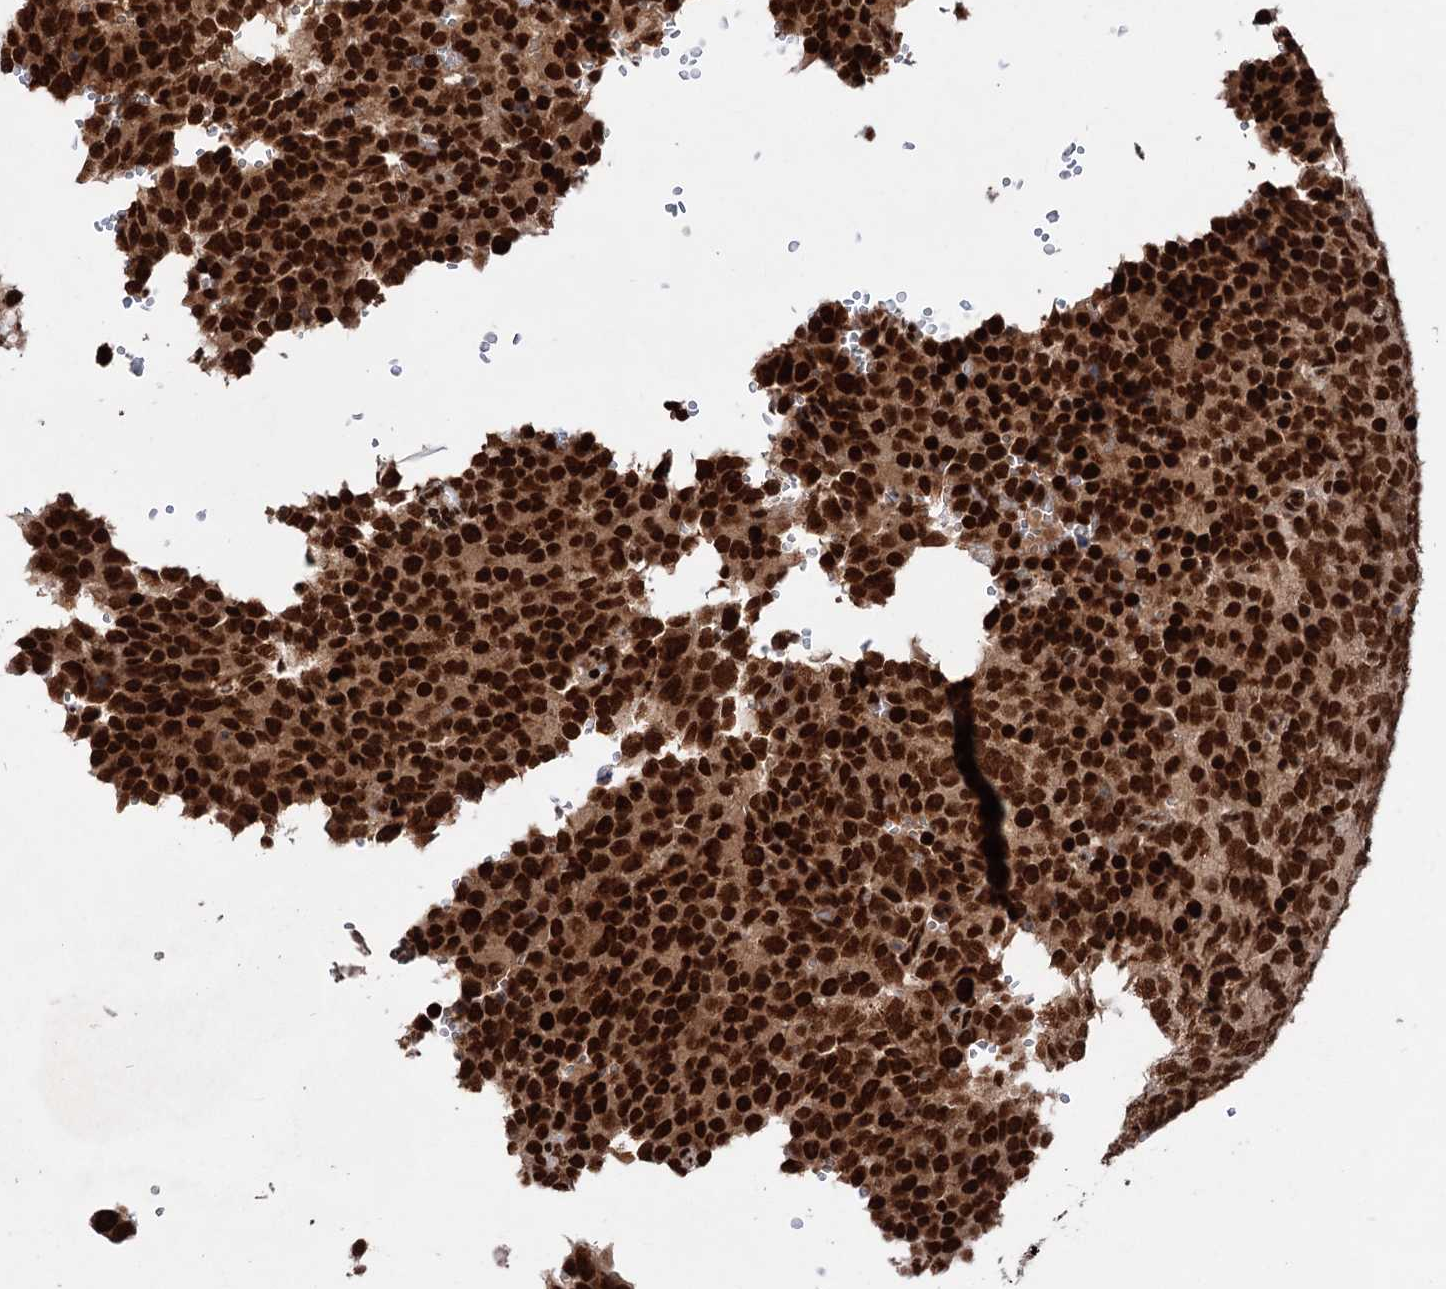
{"staining": {"intensity": "strong", "quantity": ">75%", "location": "nuclear"}, "tissue": "testis cancer", "cell_type": "Tumor cells", "image_type": "cancer", "snomed": [{"axis": "morphology", "description": "Seminoma, NOS"}, {"axis": "topography", "description": "Testis"}], "caption": "Immunohistochemical staining of human testis seminoma demonstrates strong nuclear protein positivity in about >75% of tumor cells.", "gene": "MAML1", "patient": {"sex": "male", "age": 71}}